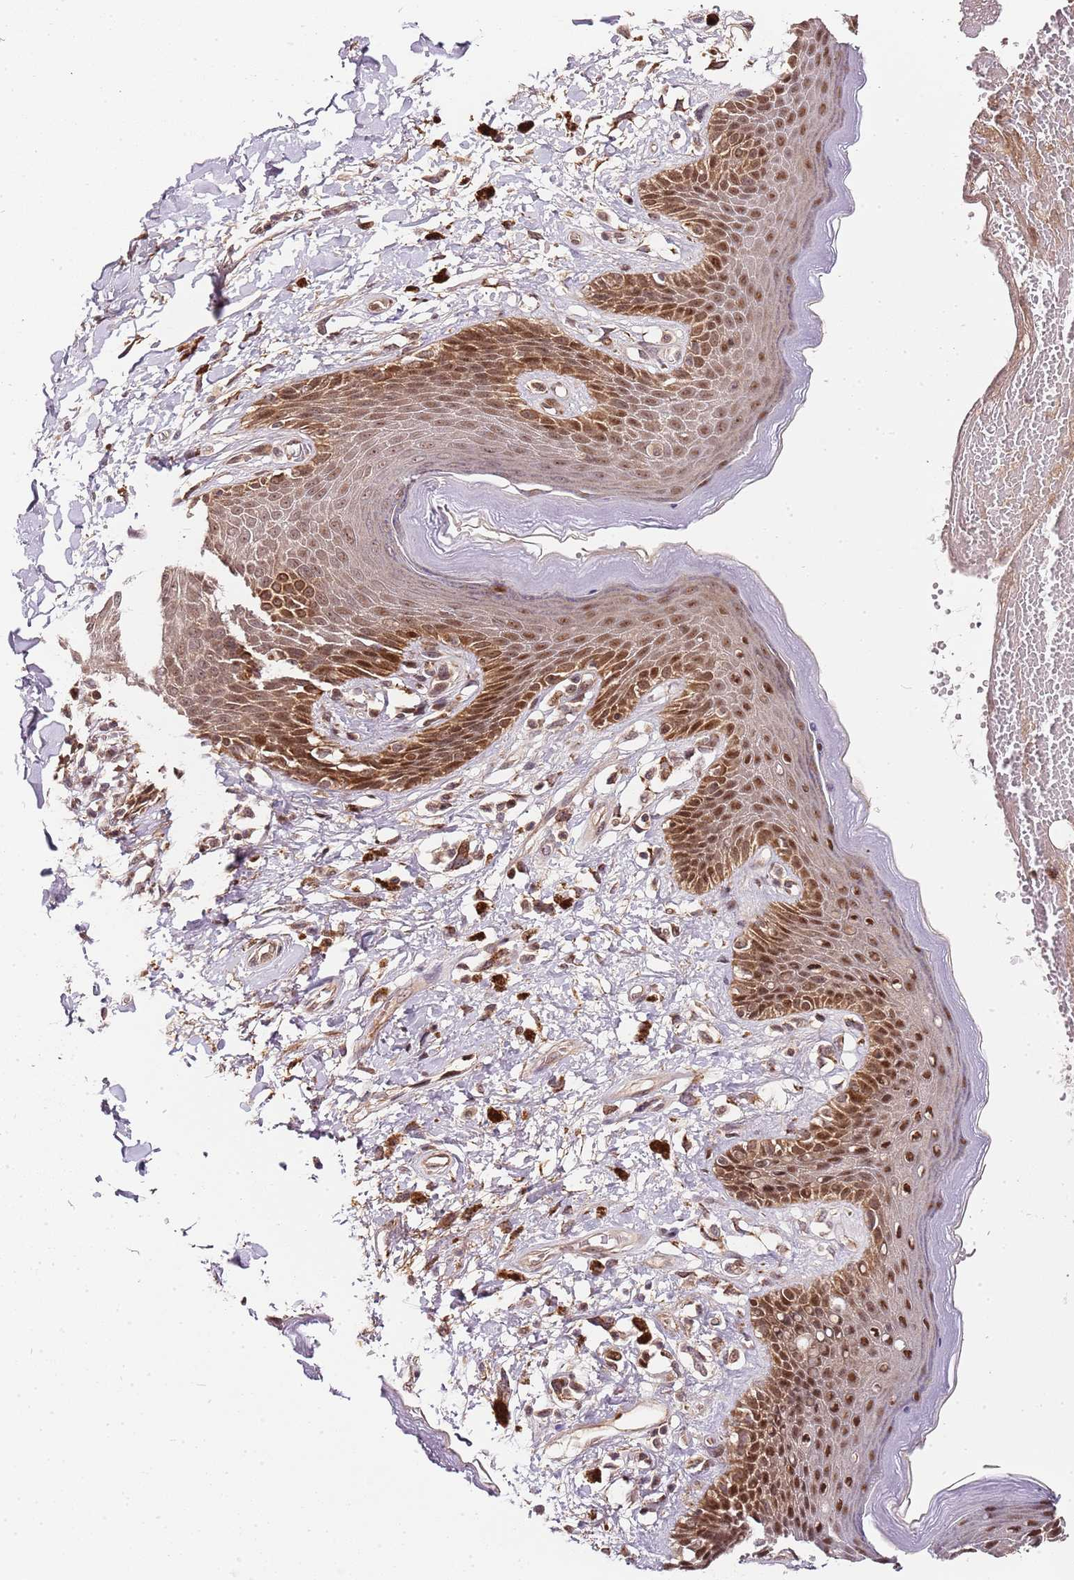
{"staining": {"intensity": "moderate", "quantity": ">75%", "location": "cytoplasmic/membranous,nuclear"}, "tissue": "skin", "cell_type": "Epidermal cells", "image_type": "normal", "snomed": [{"axis": "morphology", "description": "Normal tissue, NOS"}, {"axis": "topography", "description": "Anal"}], "caption": "About >75% of epidermal cells in benign human skin demonstrate moderate cytoplasmic/membranous,nuclear protein expression as visualized by brown immunohistochemical staining.", "gene": "EDC3", "patient": {"sex": "female", "age": 78}}